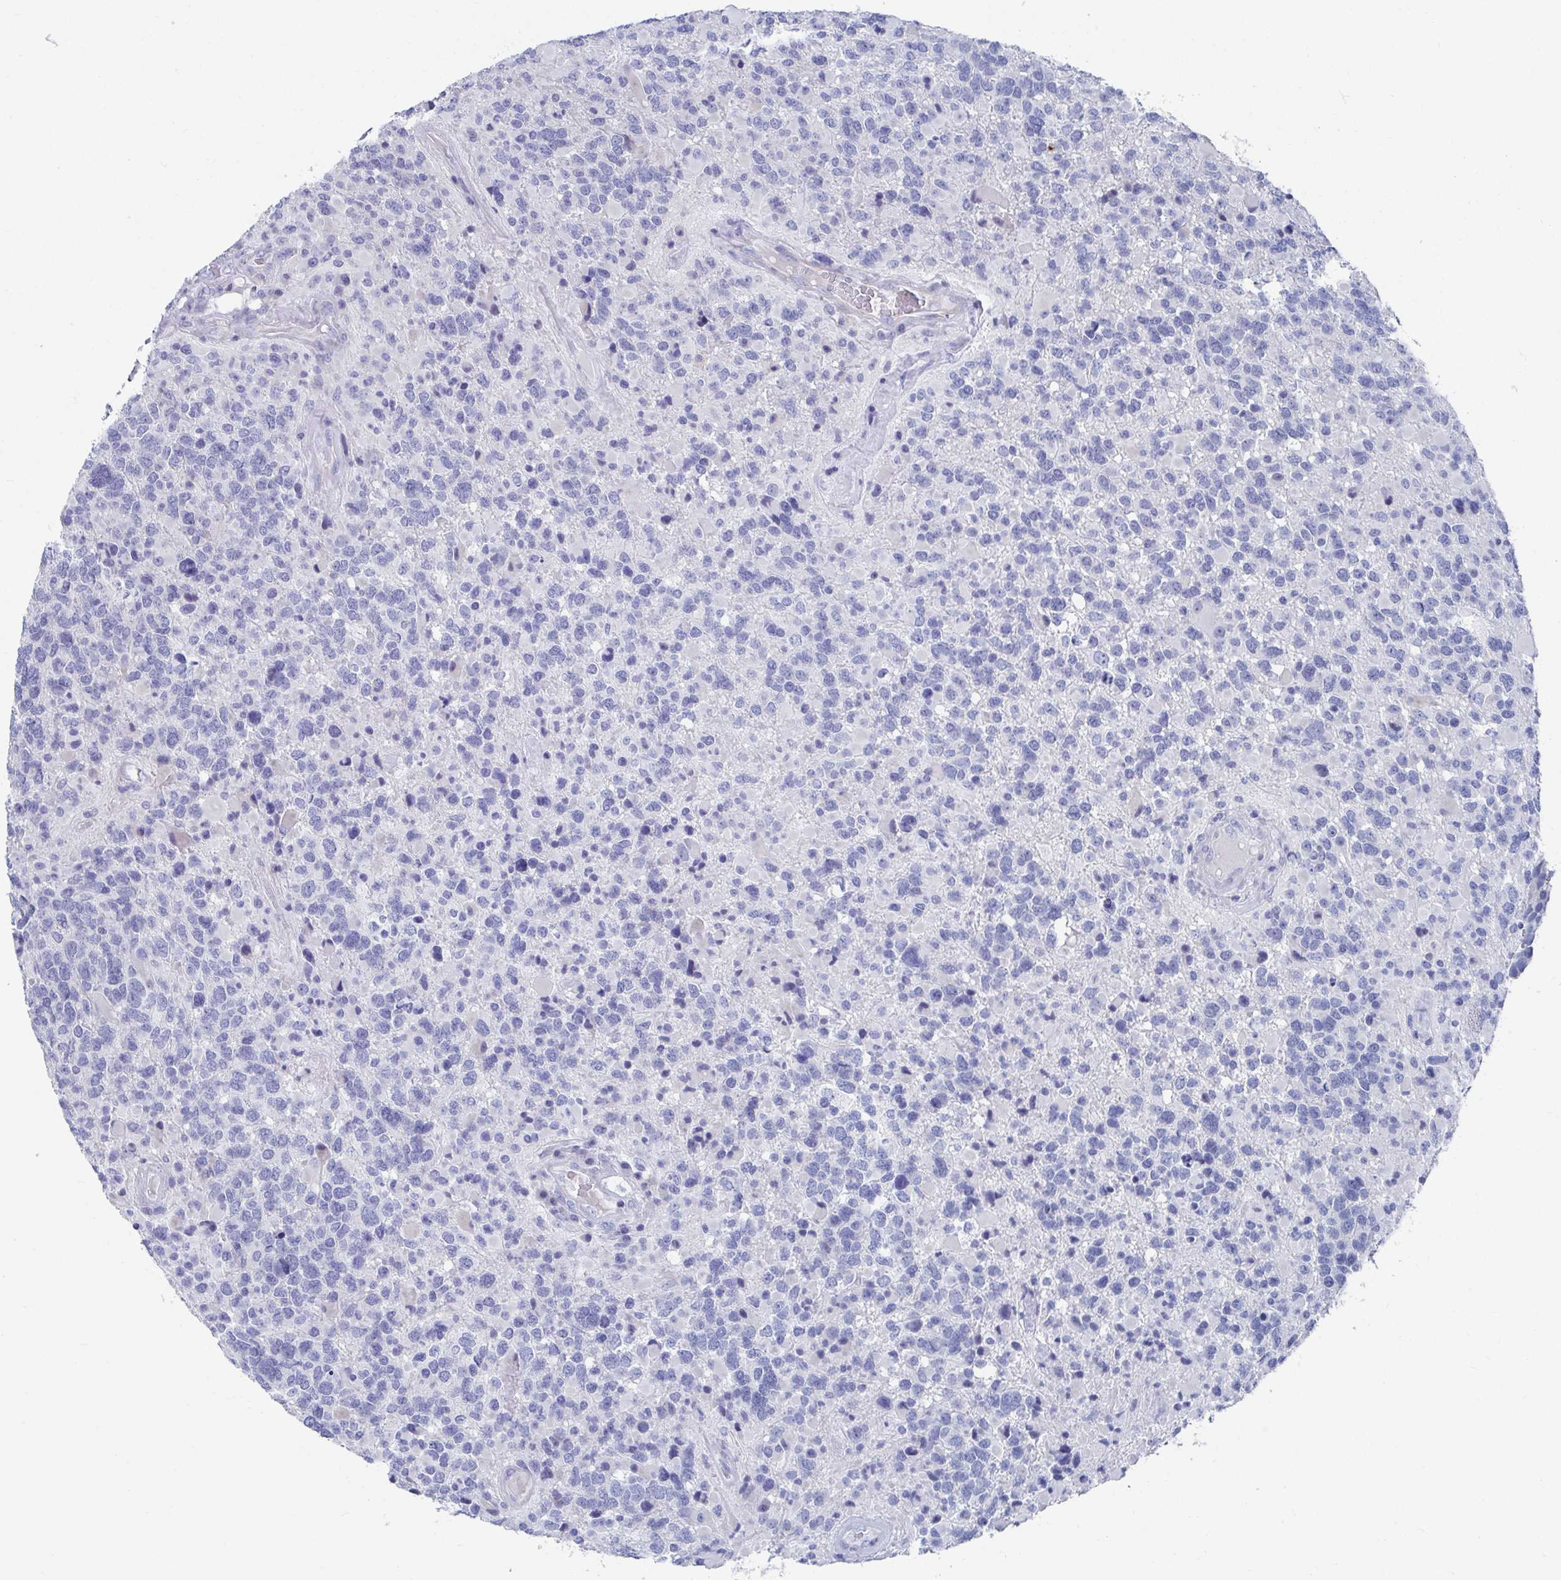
{"staining": {"intensity": "negative", "quantity": "none", "location": "none"}, "tissue": "glioma", "cell_type": "Tumor cells", "image_type": "cancer", "snomed": [{"axis": "morphology", "description": "Glioma, malignant, High grade"}, {"axis": "topography", "description": "Brain"}], "caption": "Tumor cells are negative for brown protein staining in glioma.", "gene": "ZFP82", "patient": {"sex": "female", "age": 40}}